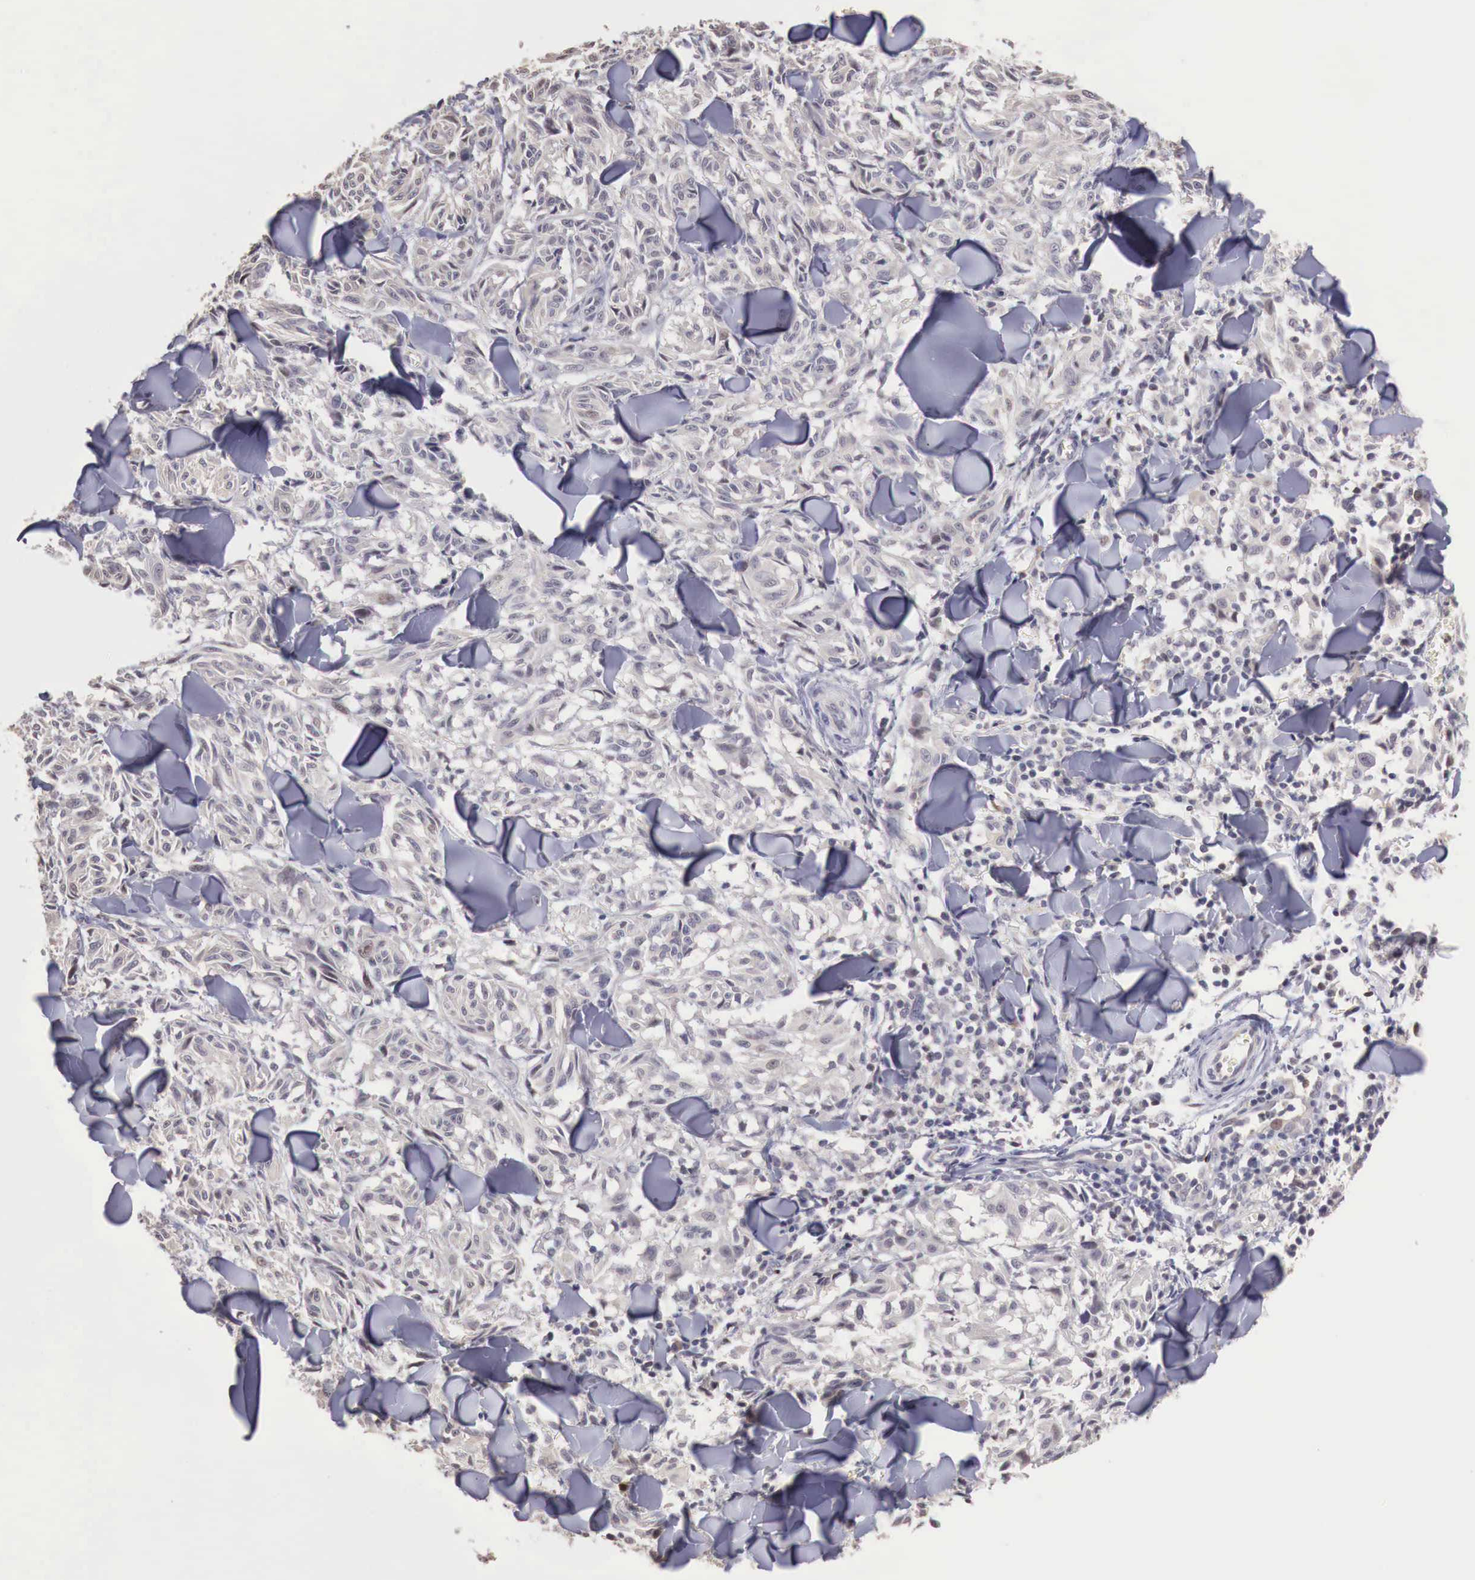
{"staining": {"intensity": "weak", "quantity": "<25%", "location": "cytoplasmic/membranous"}, "tissue": "melanoma", "cell_type": "Tumor cells", "image_type": "cancer", "snomed": [{"axis": "morphology", "description": "Malignant melanoma, NOS"}, {"axis": "topography", "description": "Skin"}], "caption": "Tumor cells are negative for brown protein staining in melanoma.", "gene": "TBC1D9", "patient": {"sex": "male", "age": 54}}